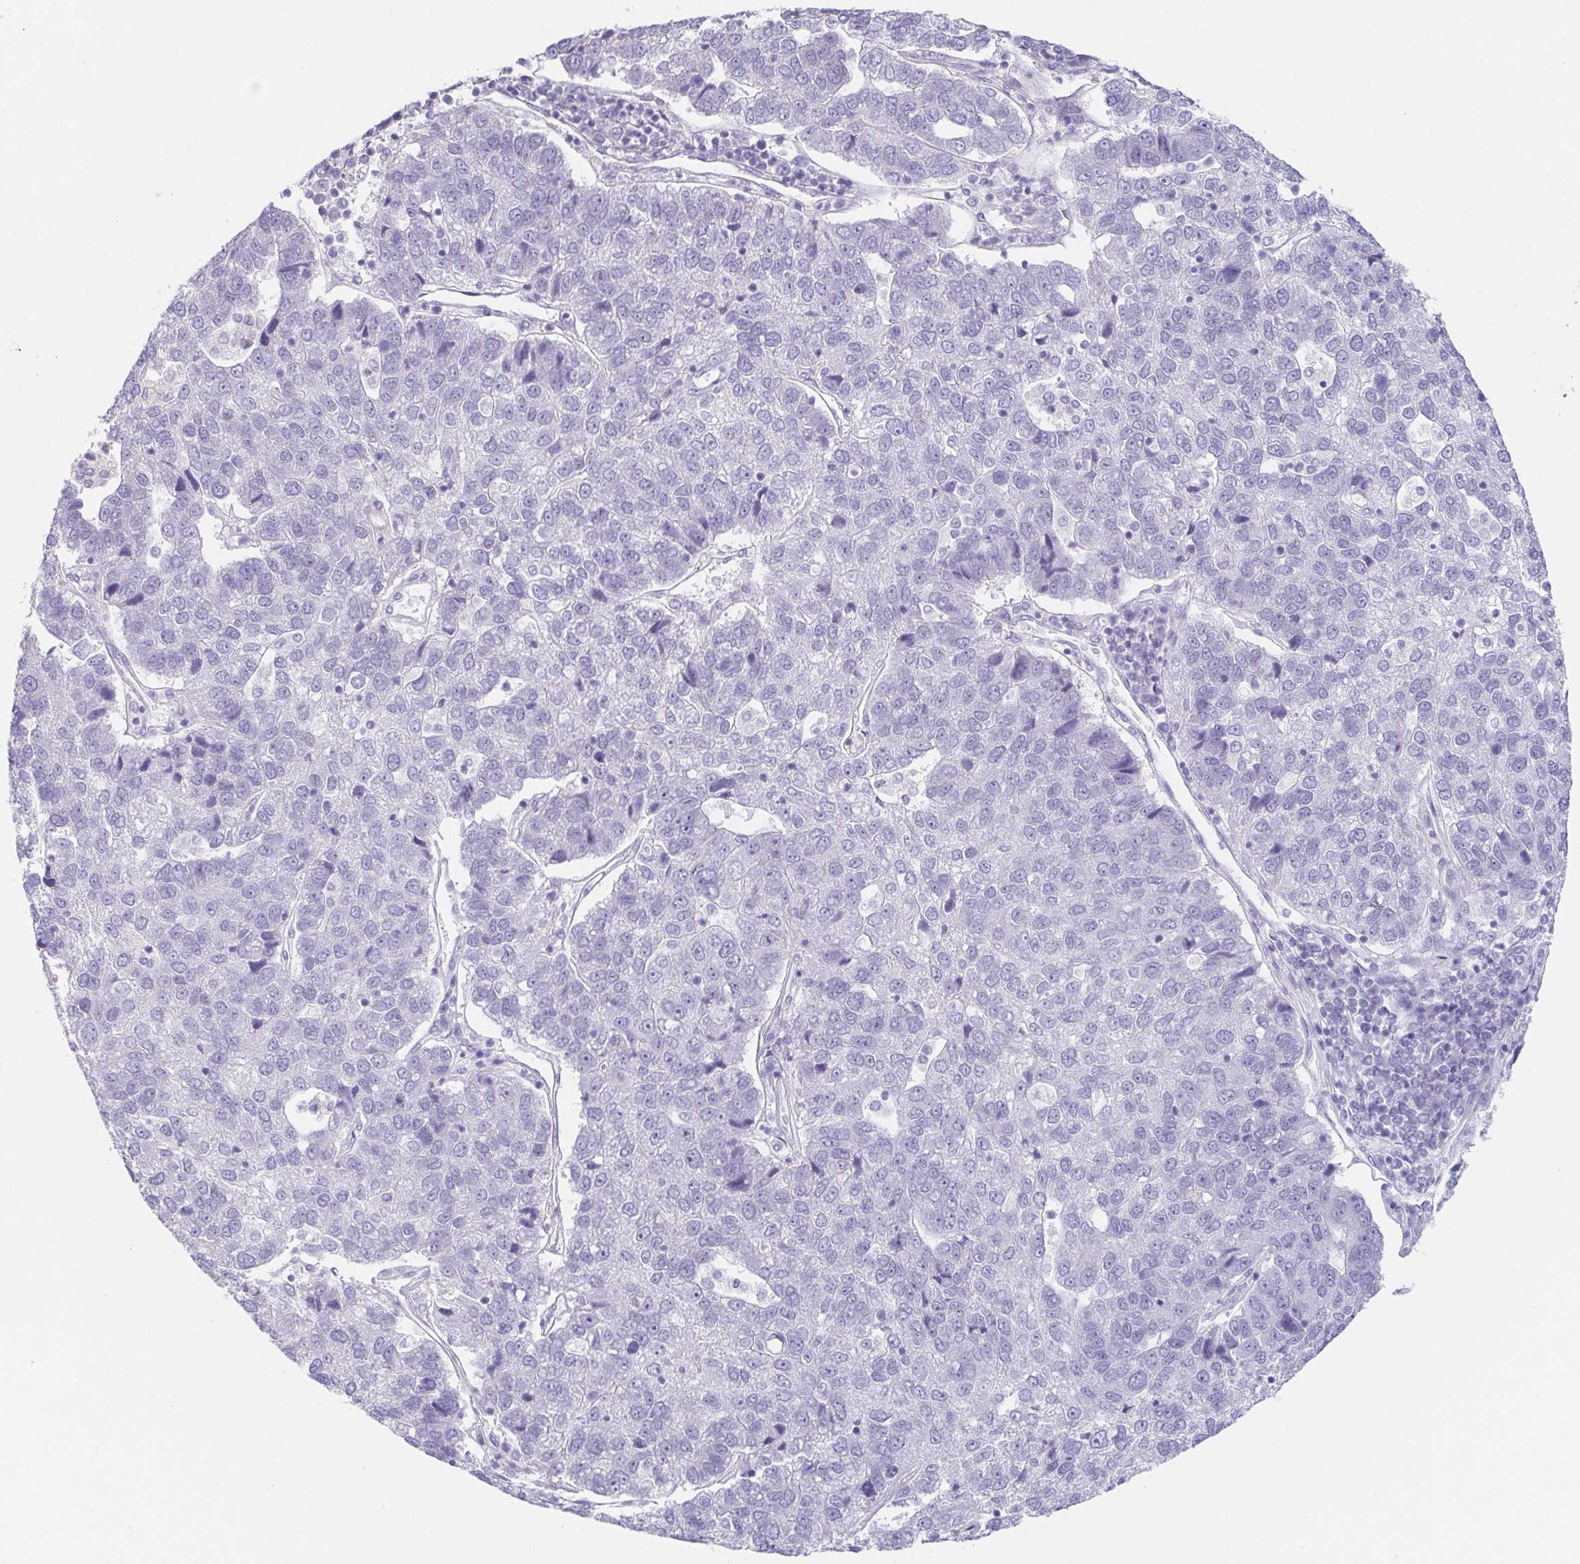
{"staining": {"intensity": "negative", "quantity": "none", "location": "none"}, "tissue": "pancreatic cancer", "cell_type": "Tumor cells", "image_type": "cancer", "snomed": [{"axis": "morphology", "description": "Adenocarcinoma, NOS"}, {"axis": "topography", "description": "Pancreas"}], "caption": "Immunohistochemical staining of pancreatic cancer demonstrates no significant expression in tumor cells.", "gene": "HDGFL1", "patient": {"sex": "female", "age": 61}}